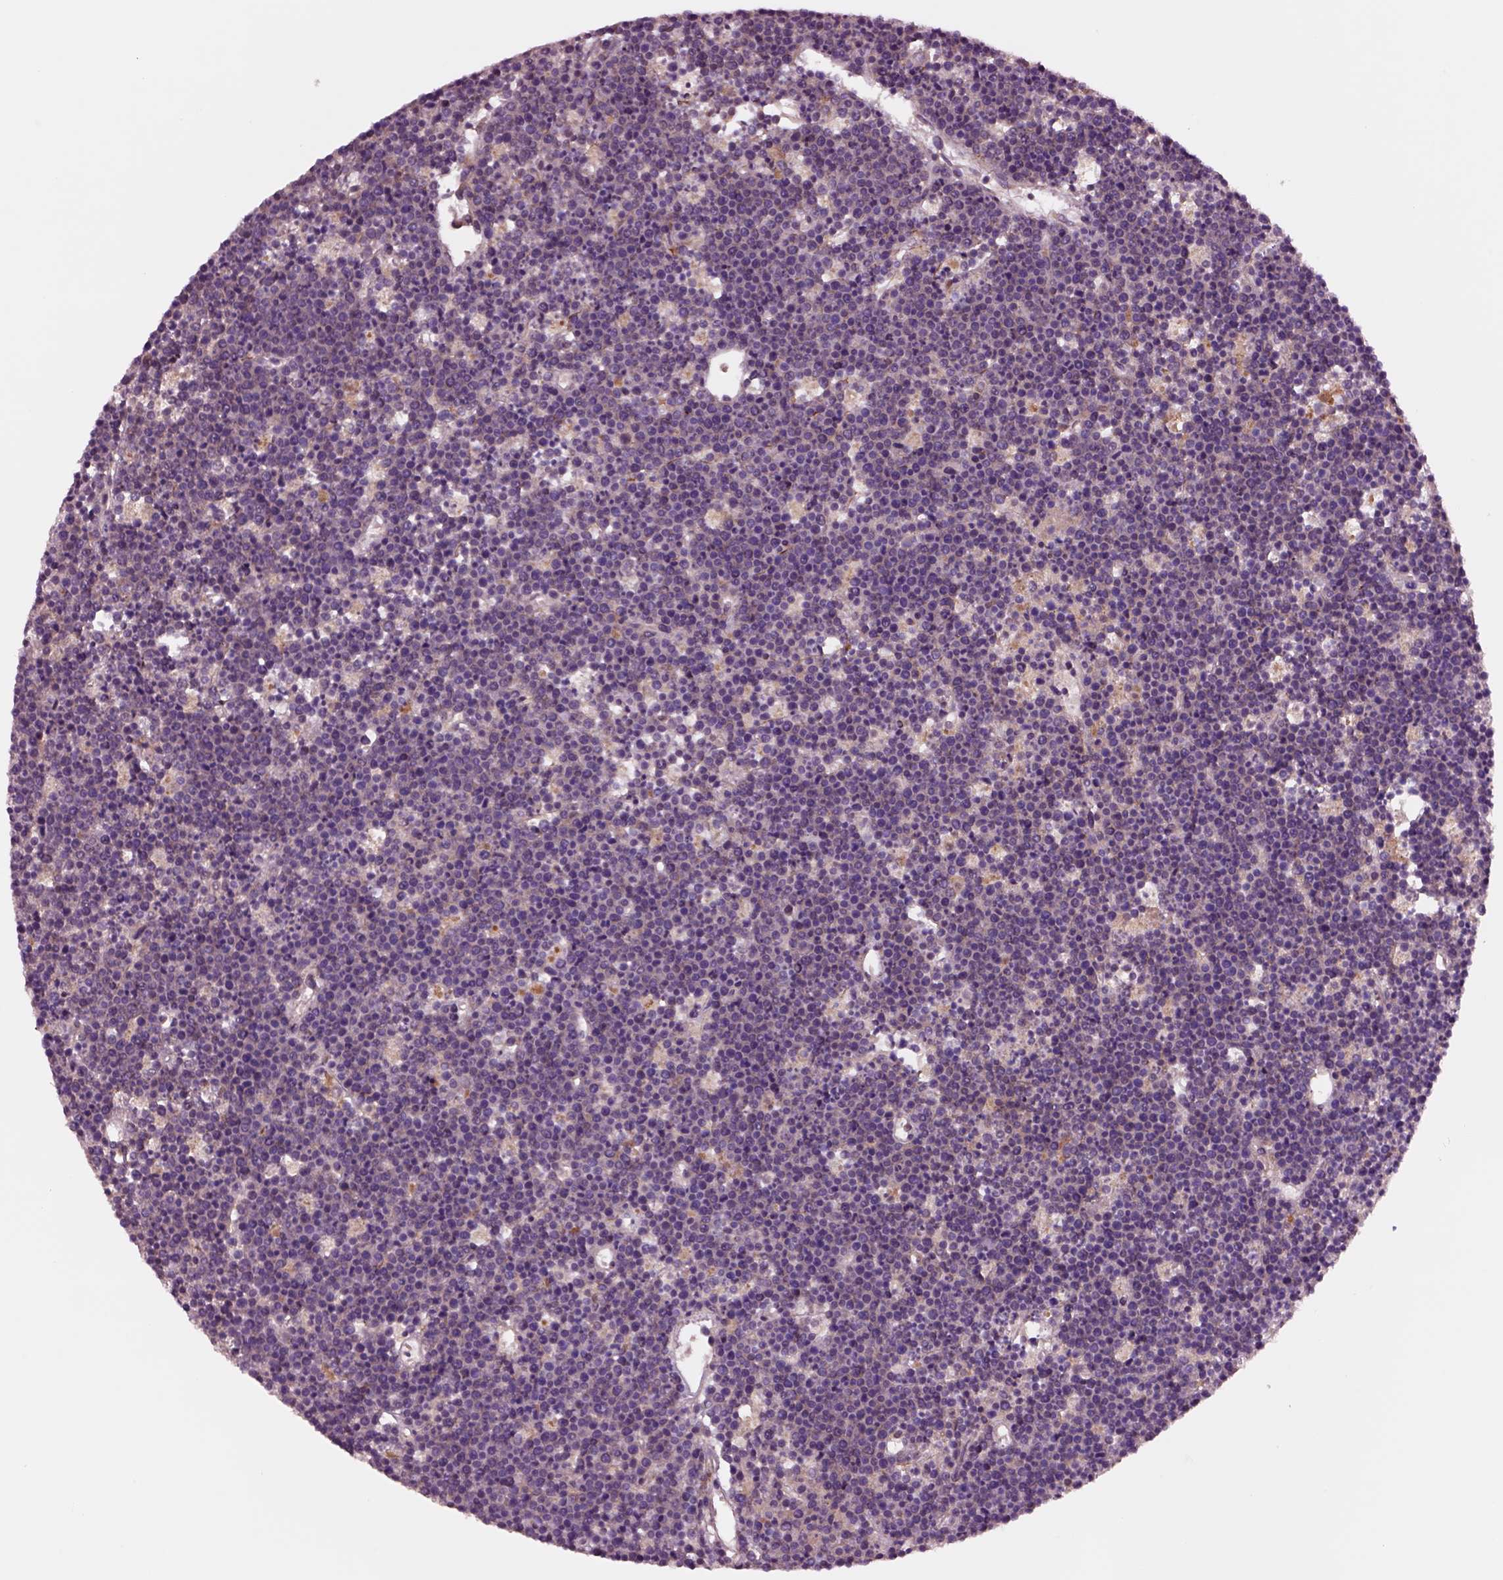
{"staining": {"intensity": "weak", "quantity": "25%-75%", "location": "cytoplasmic/membranous"}, "tissue": "lymphoma", "cell_type": "Tumor cells", "image_type": "cancer", "snomed": [{"axis": "morphology", "description": "Malignant lymphoma, non-Hodgkin's type, High grade"}, {"axis": "topography", "description": "Ovary"}], "caption": "Lymphoma was stained to show a protein in brown. There is low levels of weak cytoplasmic/membranous expression in about 25%-75% of tumor cells.", "gene": "SEC23A", "patient": {"sex": "female", "age": 56}}